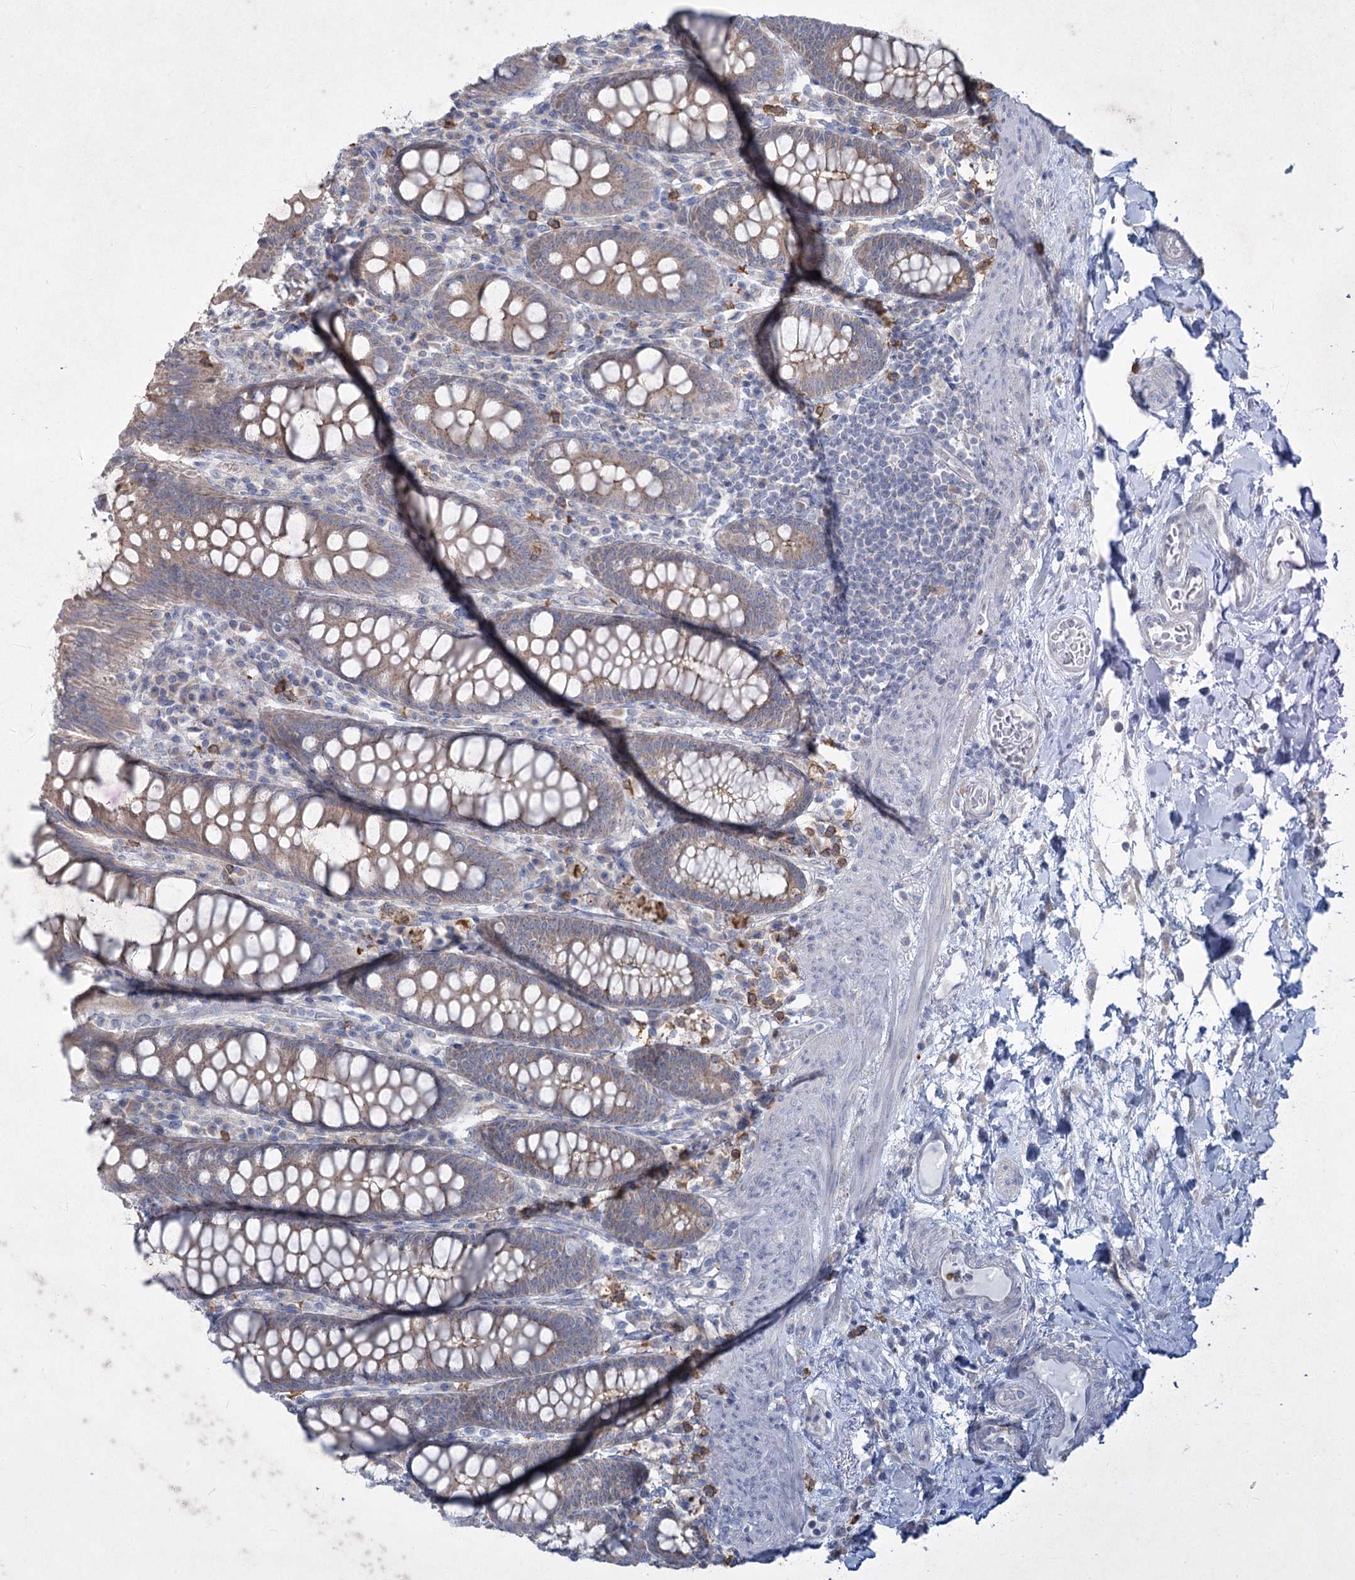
{"staining": {"intensity": "negative", "quantity": "none", "location": "none"}, "tissue": "colon", "cell_type": "Endothelial cells", "image_type": "normal", "snomed": [{"axis": "morphology", "description": "Normal tissue, NOS"}, {"axis": "topography", "description": "Colon"}], "caption": "Colon was stained to show a protein in brown. There is no significant staining in endothelial cells.", "gene": "PLA2G12A", "patient": {"sex": "female", "age": 79}}